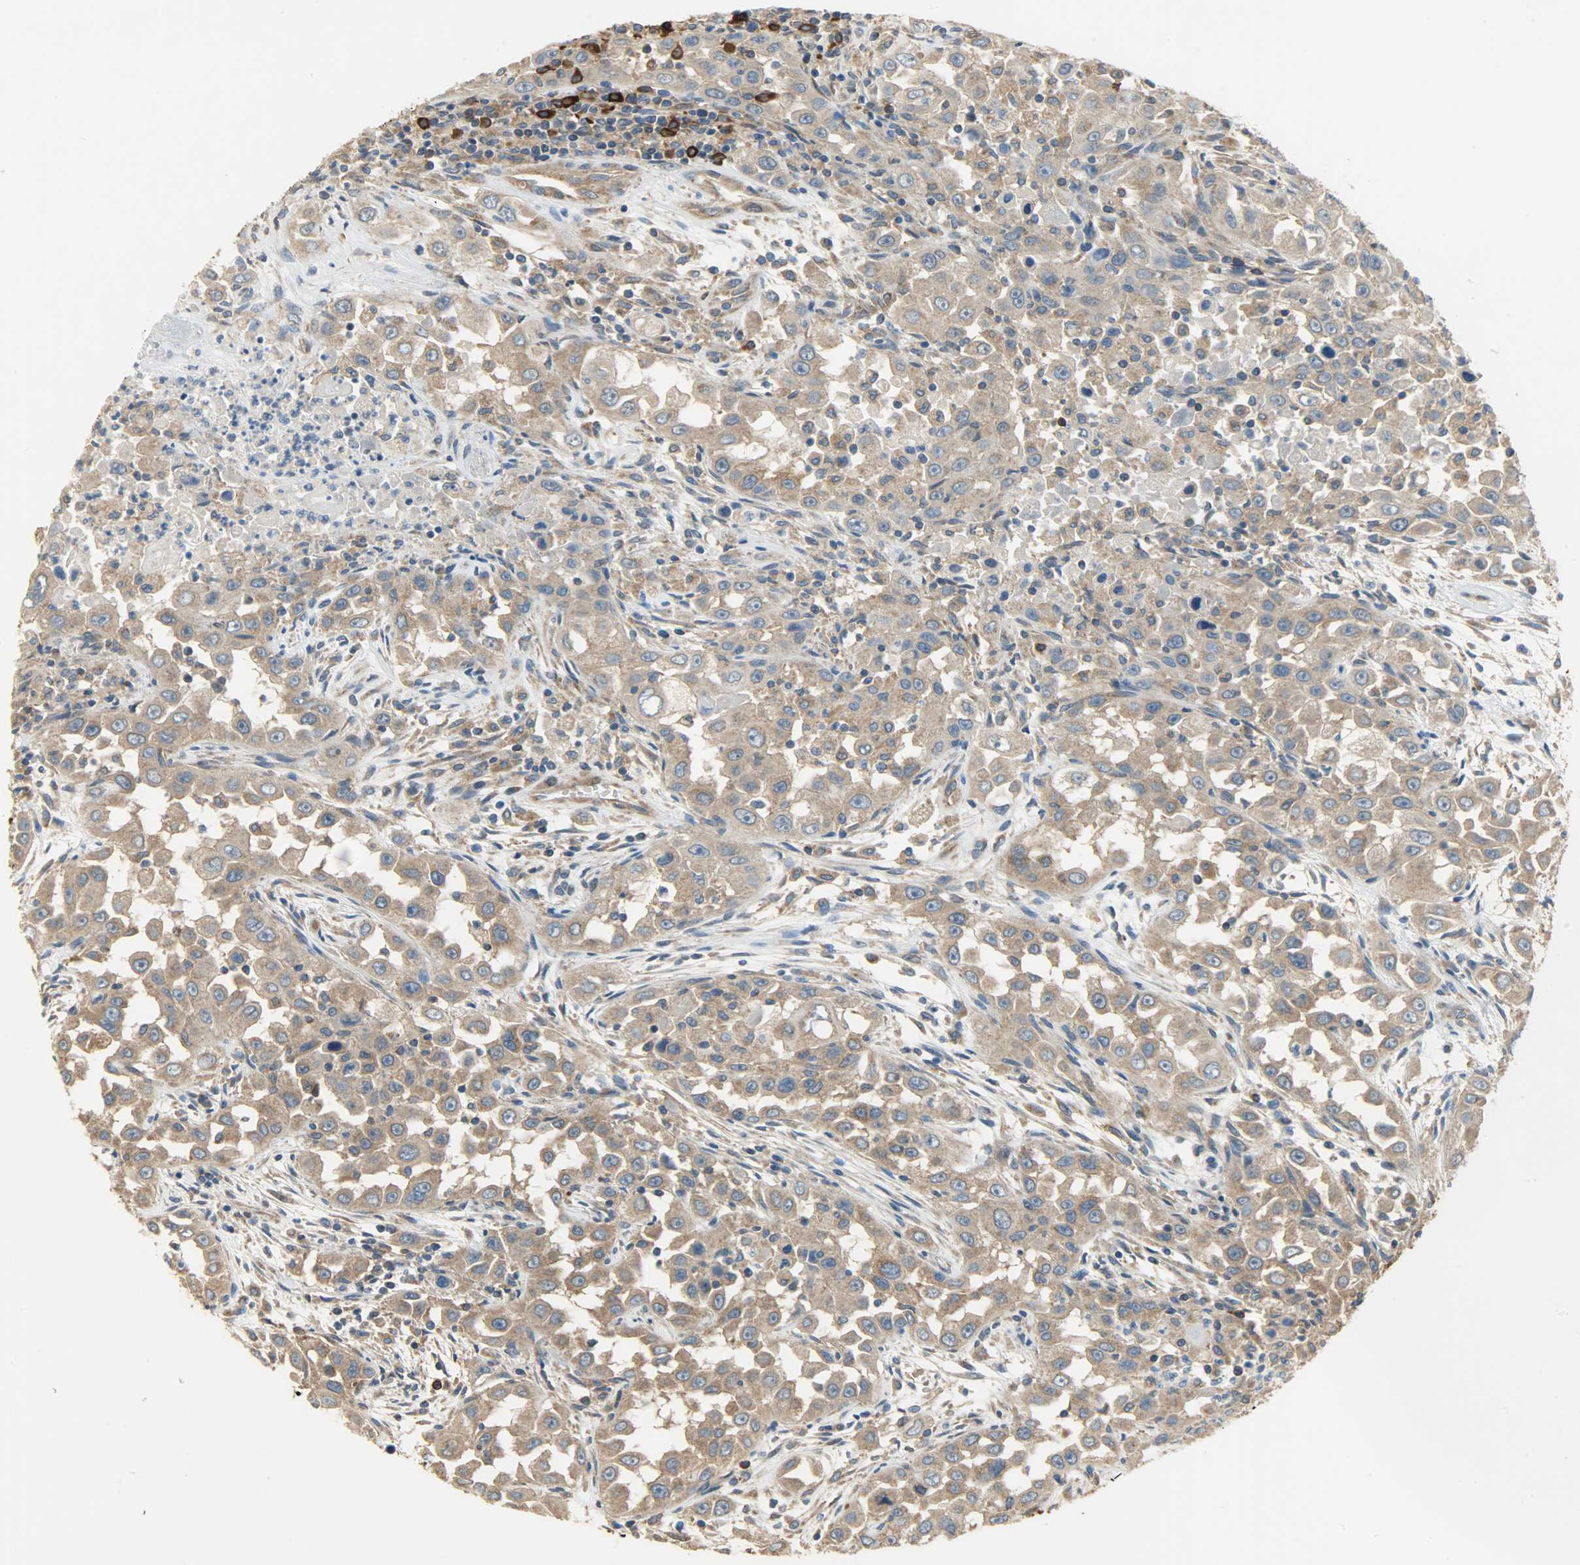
{"staining": {"intensity": "moderate", "quantity": ">75%", "location": "cytoplasmic/membranous"}, "tissue": "head and neck cancer", "cell_type": "Tumor cells", "image_type": "cancer", "snomed": [{"axis": "morphology", "description": "Carcinoma, NOS"}, {"axis": "topography", "description": "Head-Neck"}], "caption": "The immunohistochemical stain shows moderate cytoplasmic/membranous staining in tumor cells of head and neck cancer (carcinoma) tissue.", "gene": "C1orf198", "patient": {"sex": "male", "age": 87}}